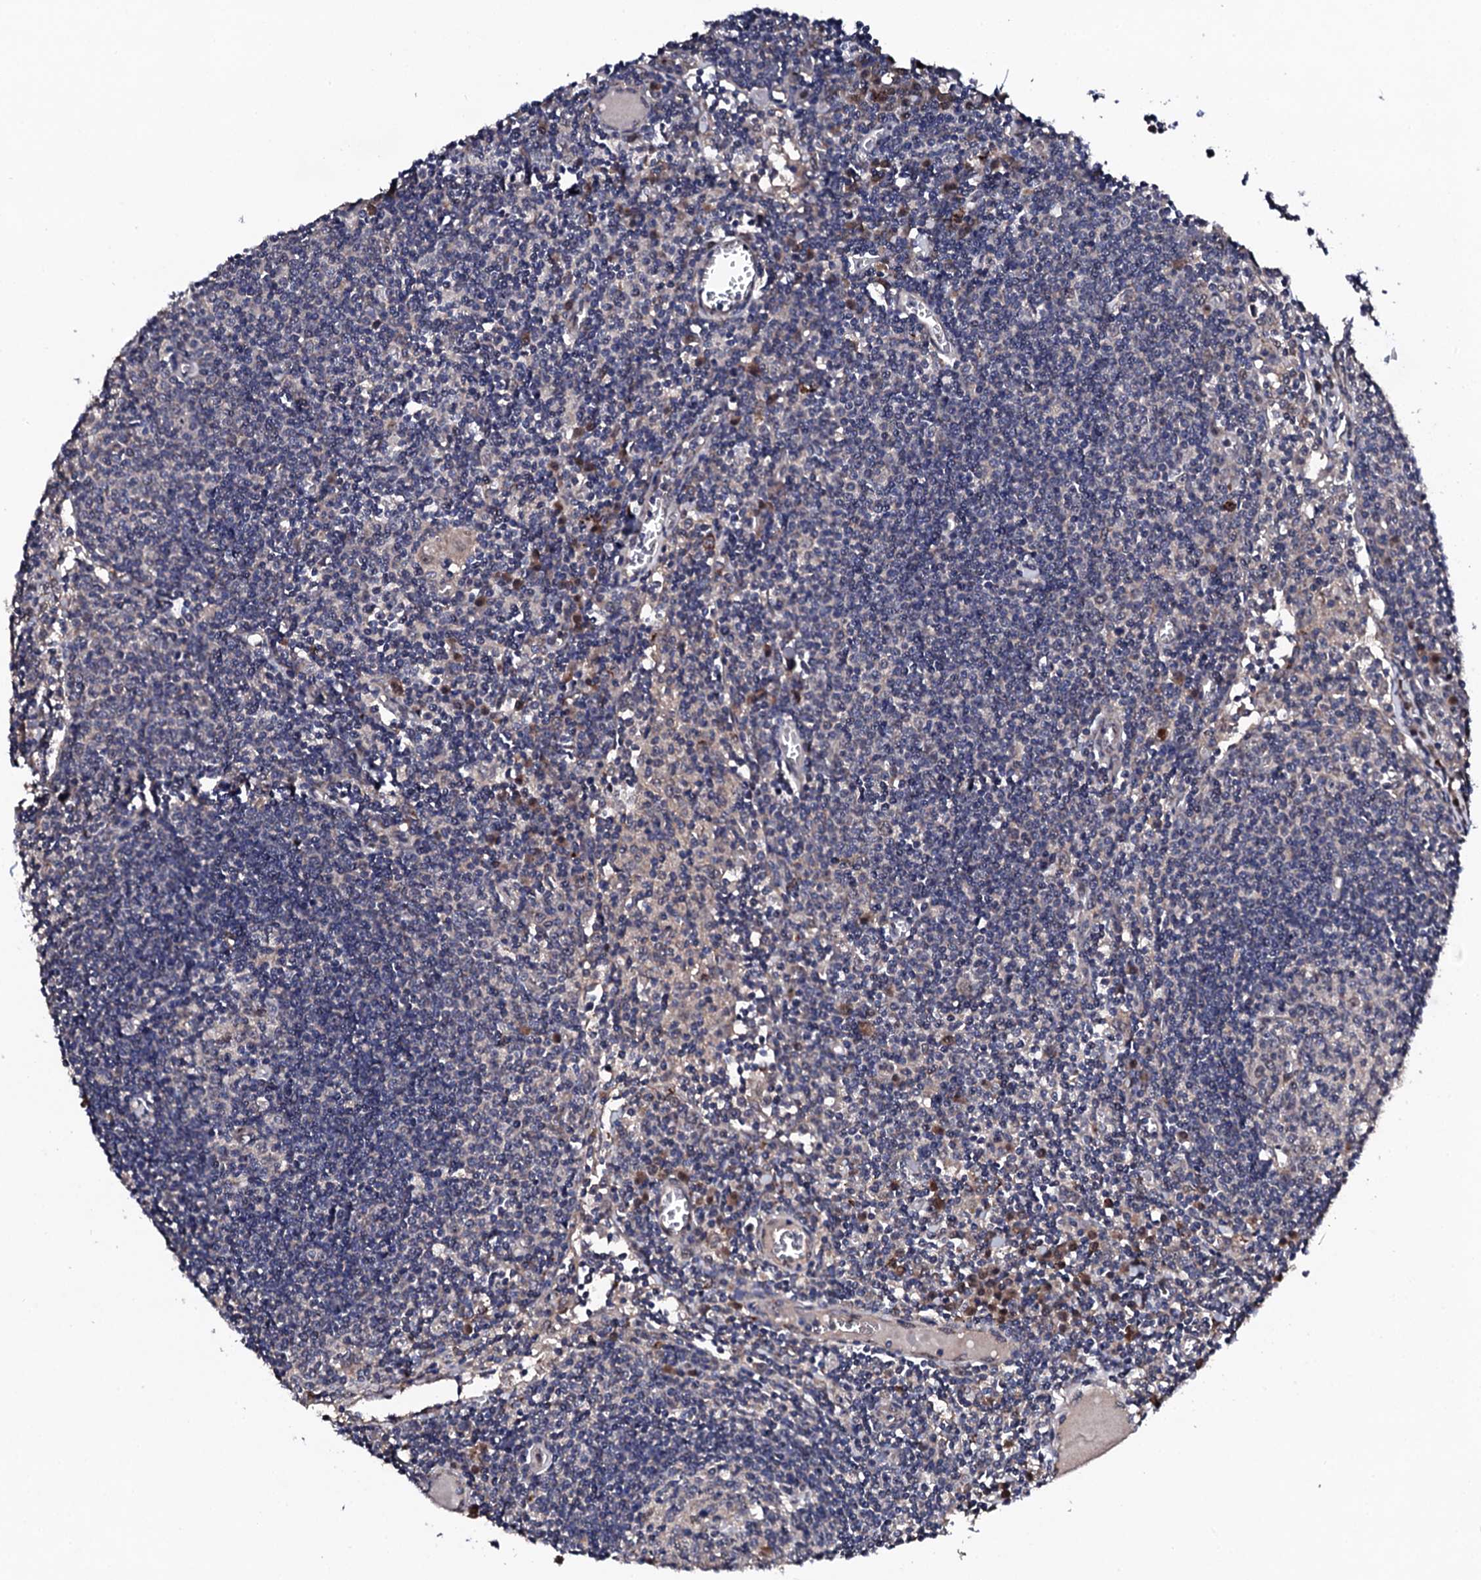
{"staining": {"intensity": "negative", "quantity": "none", "location": "none"}, "tissue": "lymph node", "cell_type": "Germinal center cells", "image_type": "normal", "snomed": [{"axis": "morphology", "description": "Normal tissue, NOS"}, {"axis": "topography", "description": "Lymph node"}], "caption": "DAB immunohistochemical staining of benign human lymph node exhibits no significant staining in germinal center cells.", "gene": "IP6K1", "patient": {"sex": "female", "age": 55}}